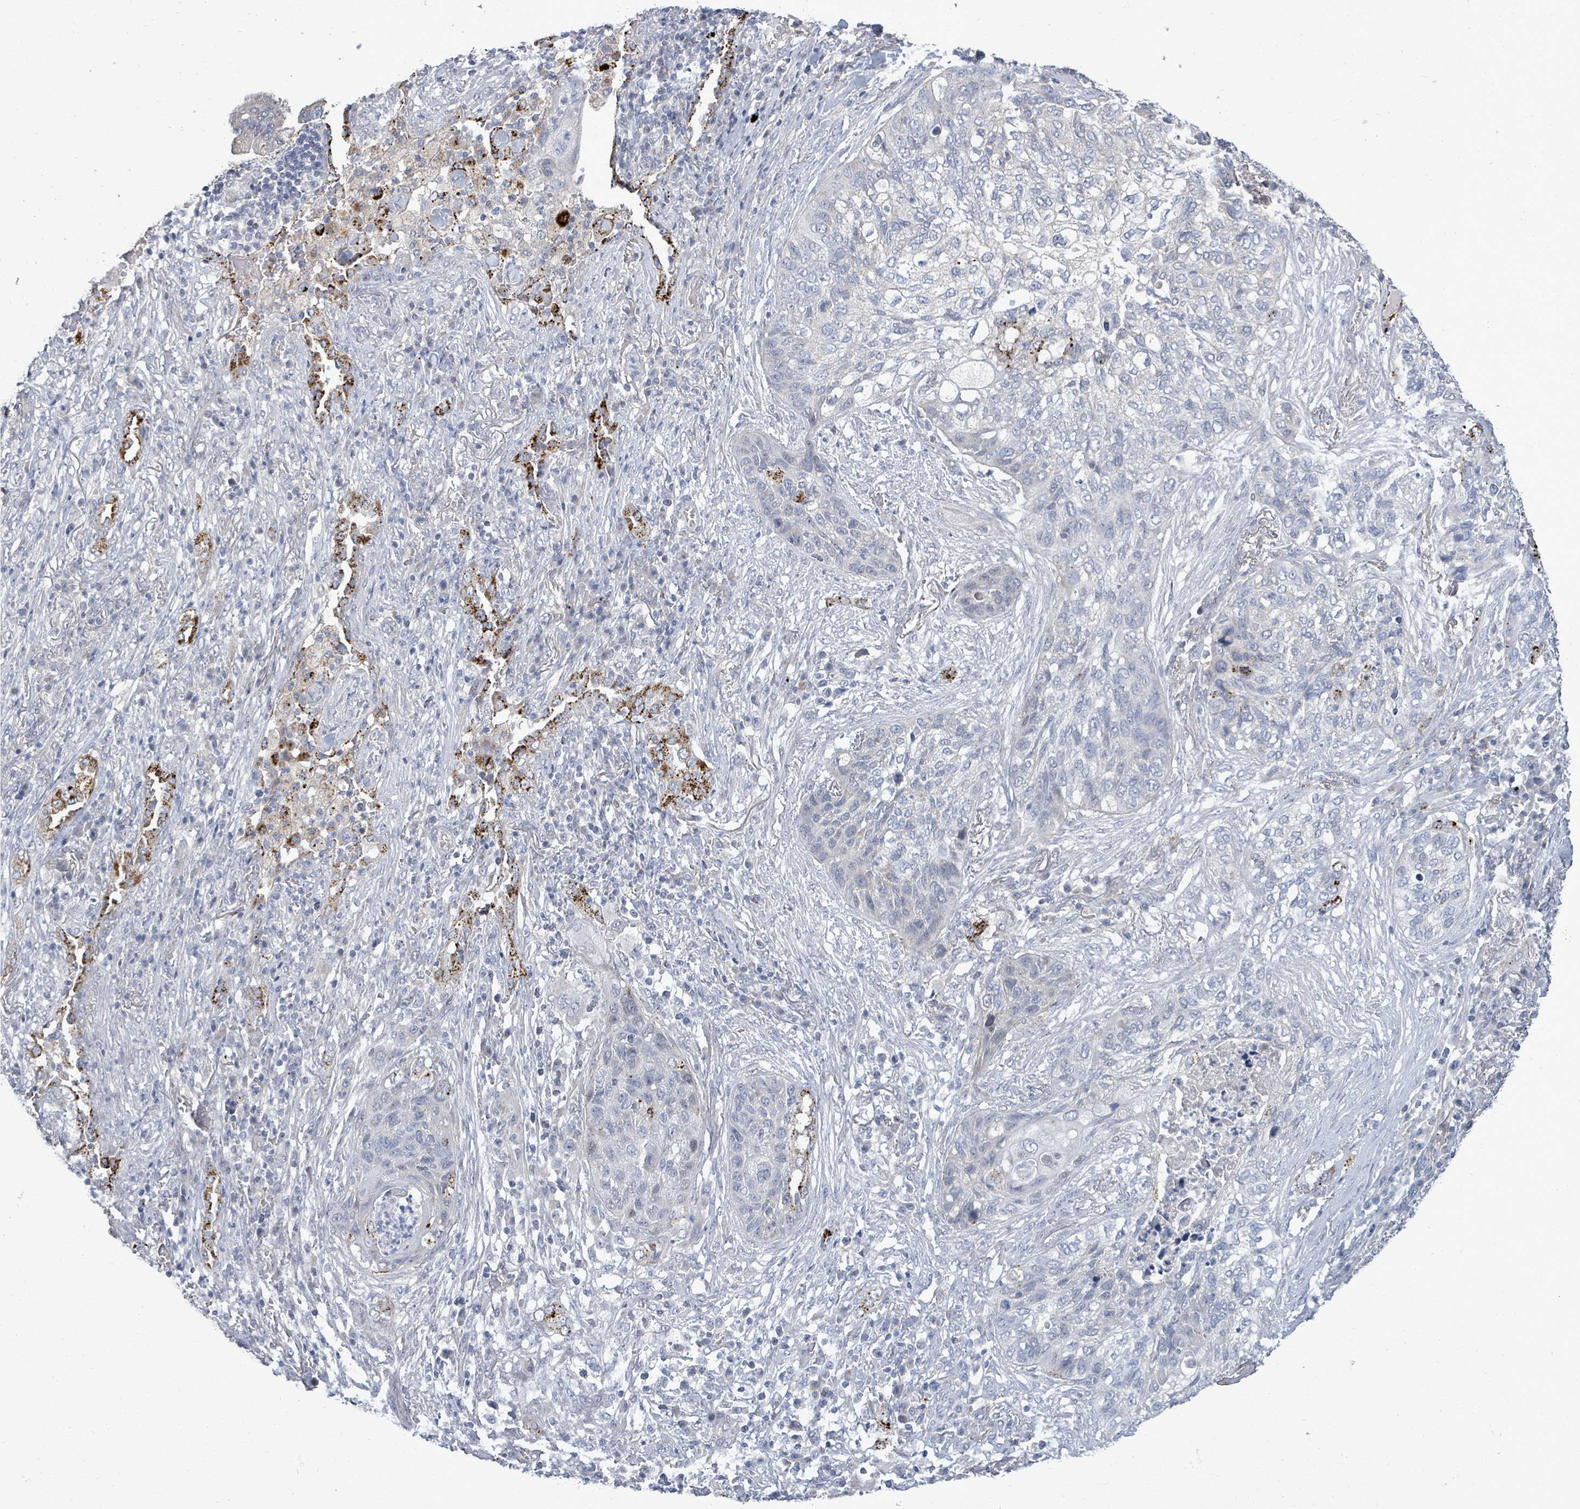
{"staining": {"intensity": "moderate", "quantity": "<25%", "location": "cytoplasmic/membranous"}, "tissue": "lung cancer", "cell_type": "Tumor cells", "image_type": "cancer", "snomed": [{"axis": "morphology", "description": "Squamous cell carcinoma, NOS"}, {"axis": "topography", "description": "Lung"}], "caption": "Protein staining shows moderate cytoplasmic/membranous positivity in about <25% of tumor cells in lung cancer (squamous cell carcinoma). Ihc stains the protein of interest in brown and the nuclei are stained blue.", "gene": "ZFPM1", "patient": {"sex": "female", "age": 63}}